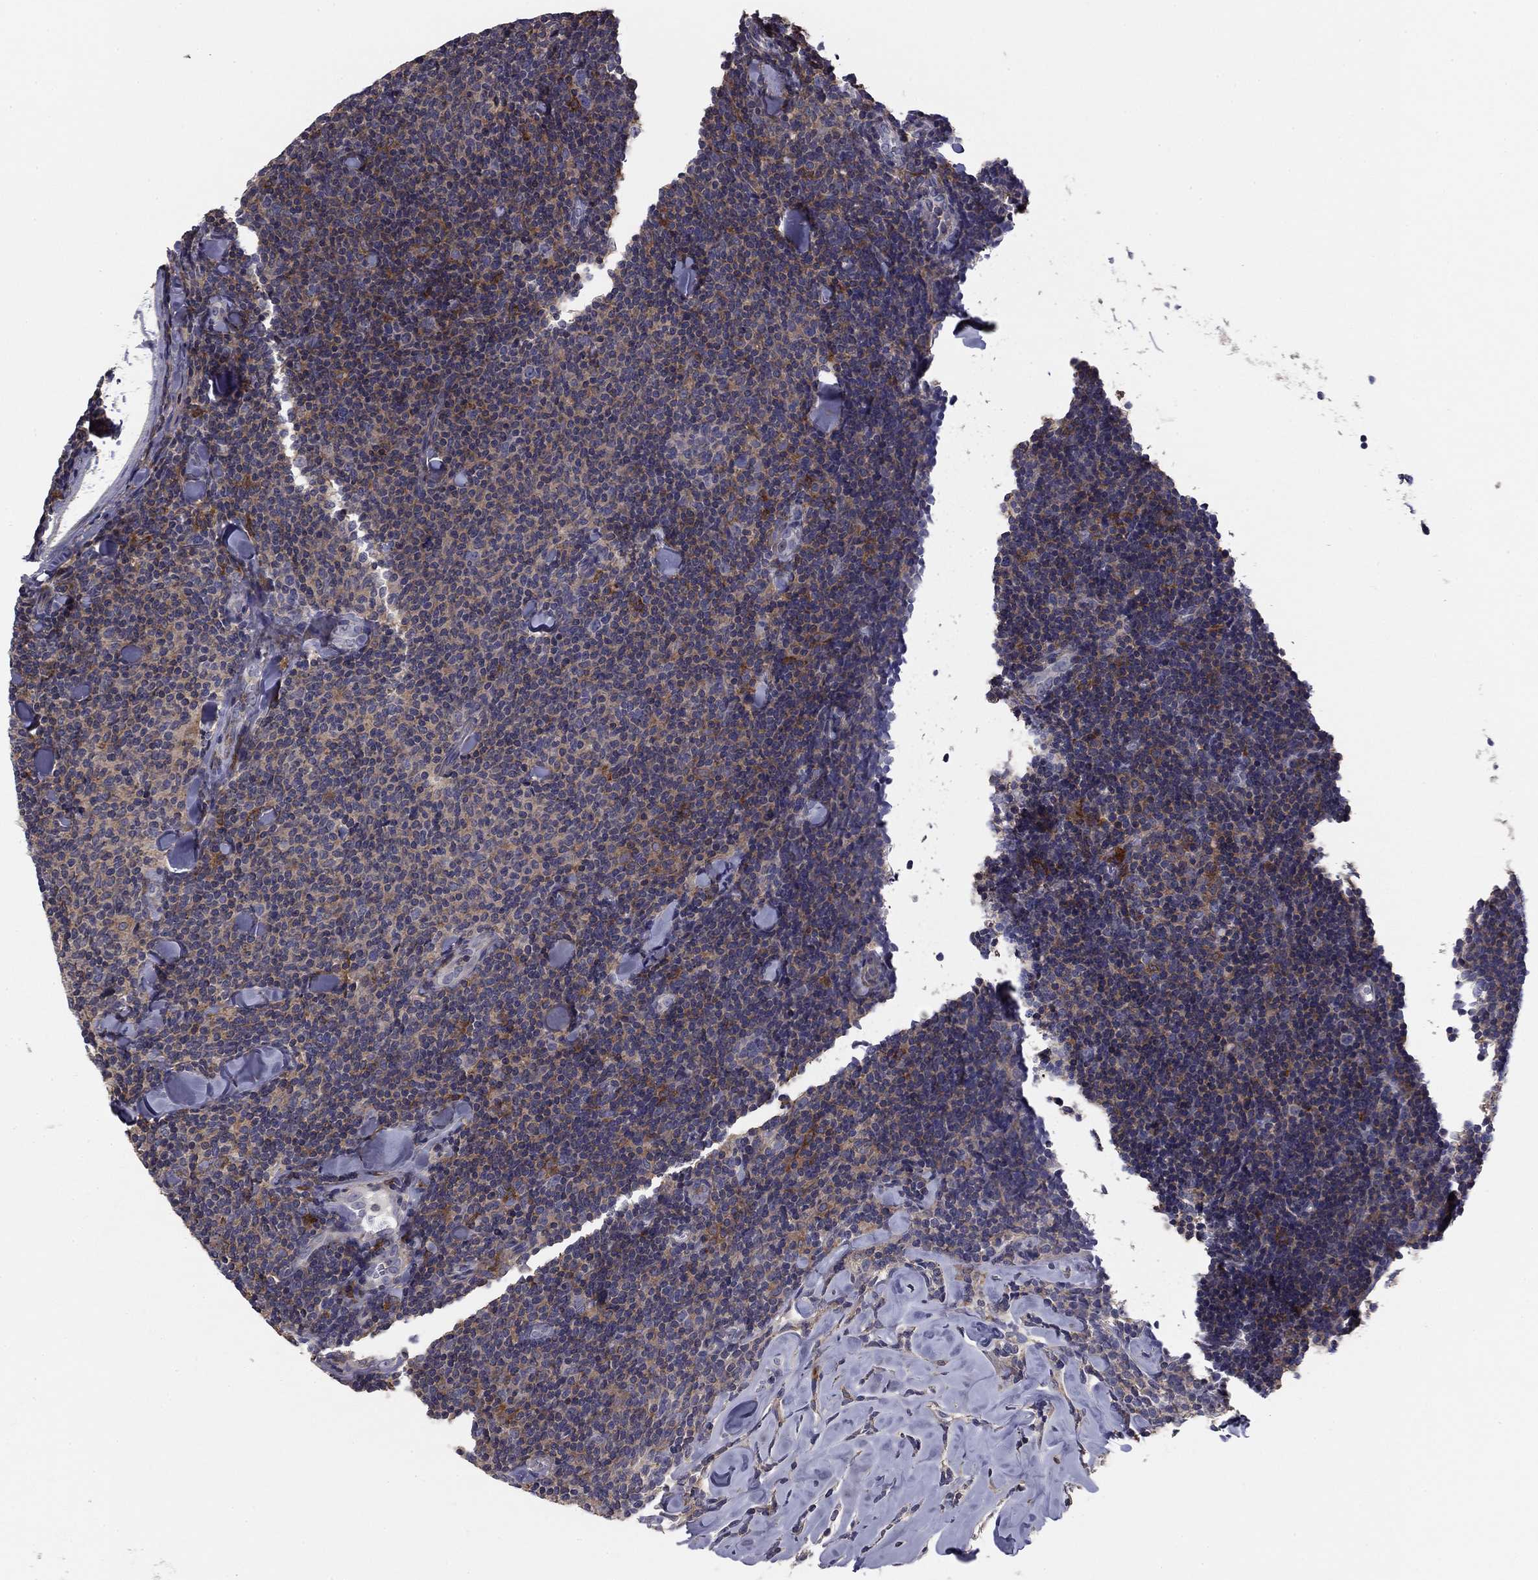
{"staining": {"intensity": "moderate", "quantity": "<25%", "location": "cytoplasmic/membranous"}, "tissue": "lymphoma", "cell_type": "Tumor cells", "image_type": "cancer", "snomed": [{"axis": "morphology", "description": "Malignant lymphoma, non-Hodgkin's type, Low grade"}, {"axis": "topography", "description": "Lymph node"}], "caption": "IHC (DAB) staining of human low-grade malignant lymphoma, non-Hodgkin's type displays moderate cytoplasmic/membranous protein expression in approximately <25% of tumor cells.", "gene": "PLCB2", "patient": {"sex": "female", "age": 56}}